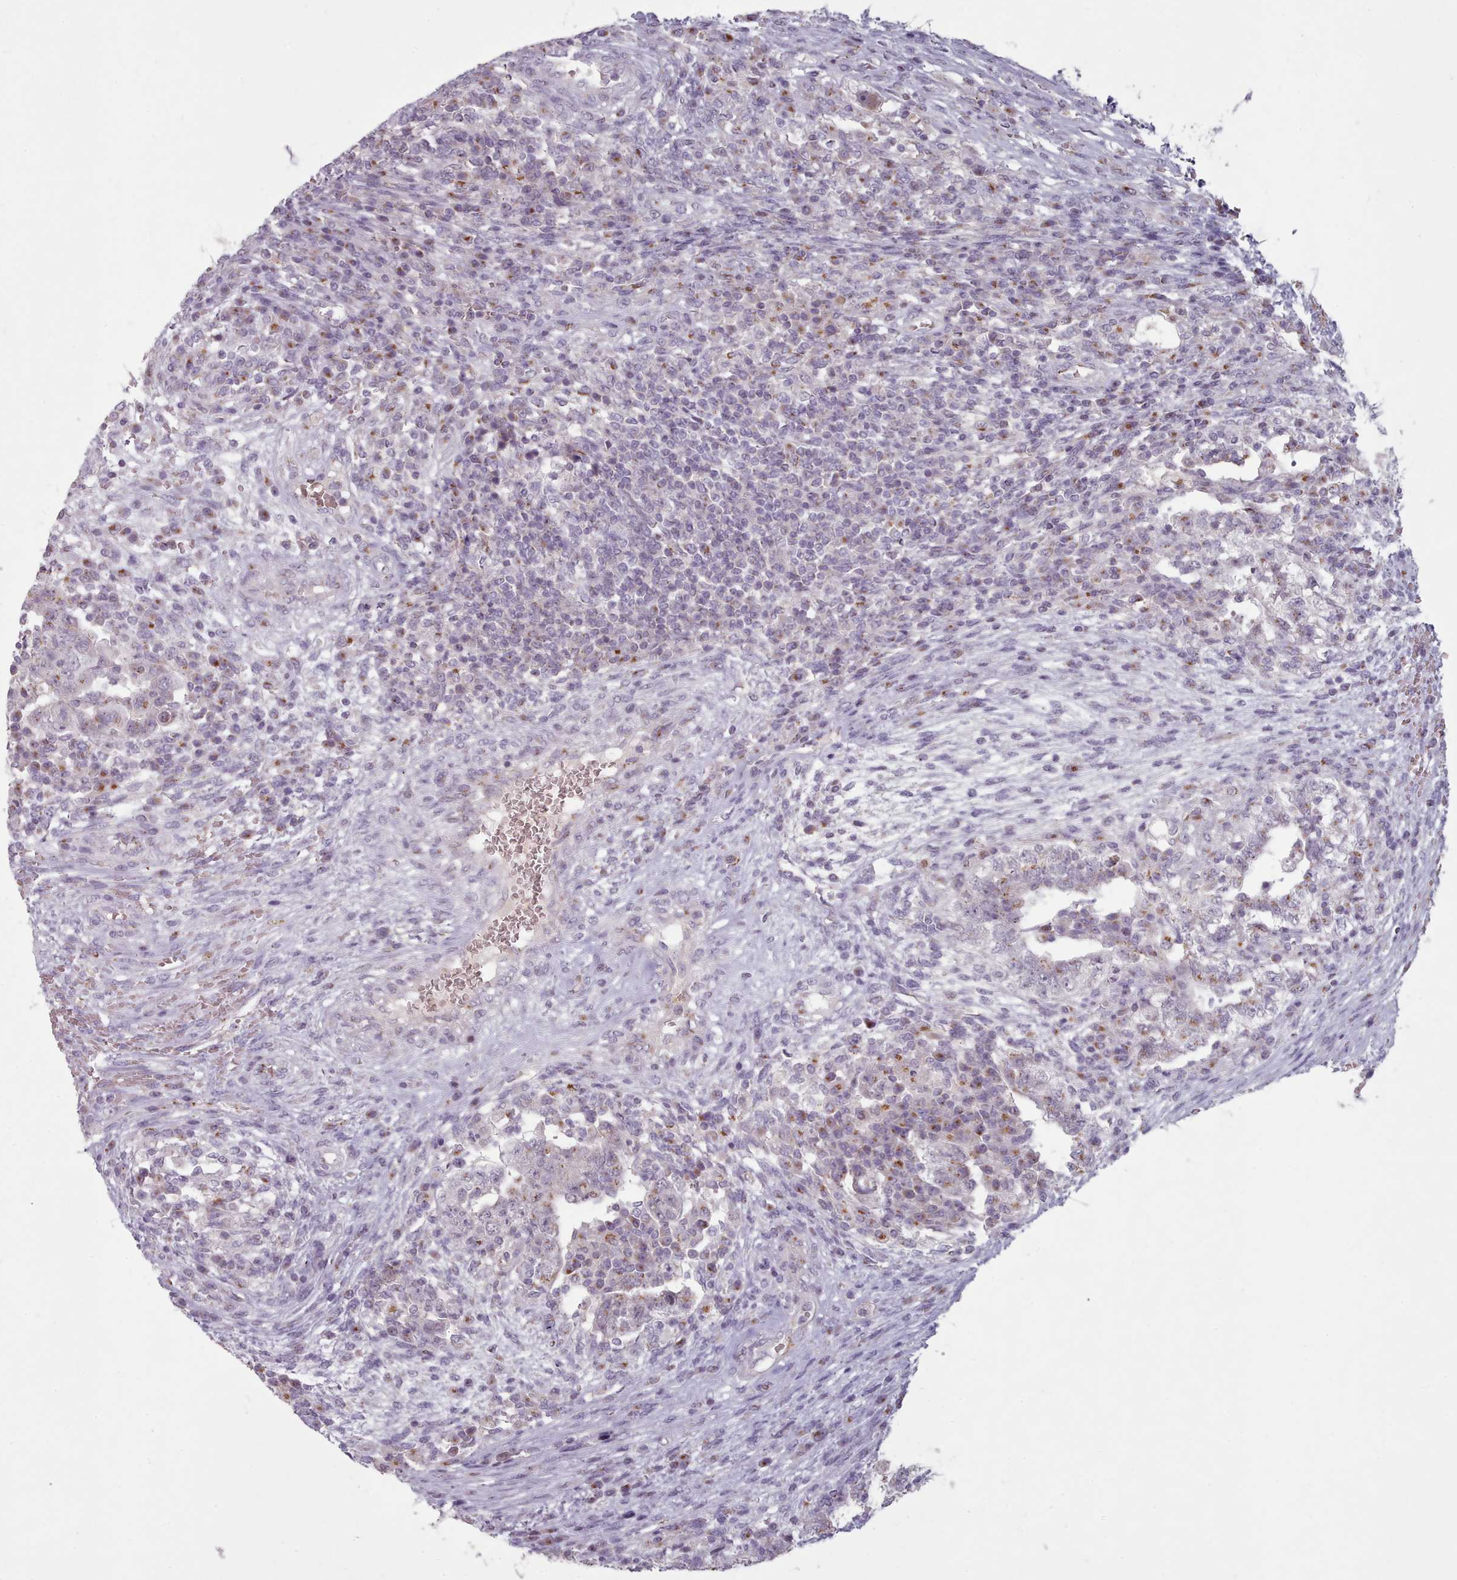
{"staining": {"intensity": "moderate", "quantity": "<25%", "location": "cytoplasmic/membranous"}, "tissue": "testis cancer", "cell_type": "Tumor cells", "image_type": "cancer", "snomed": [{"axis": "morphology", "description": "Carcinoma, Embryonal, NOS"}, {"axis": "topography", "description": "Testis"}], "caption": "A brown stain highlights moderate cytoplasmic/membranous staining of a protein in testis embryonal carcinoma tumor cells.", "gene": "MAN1B1", "patient": {"sex": "male", "age": 26}}